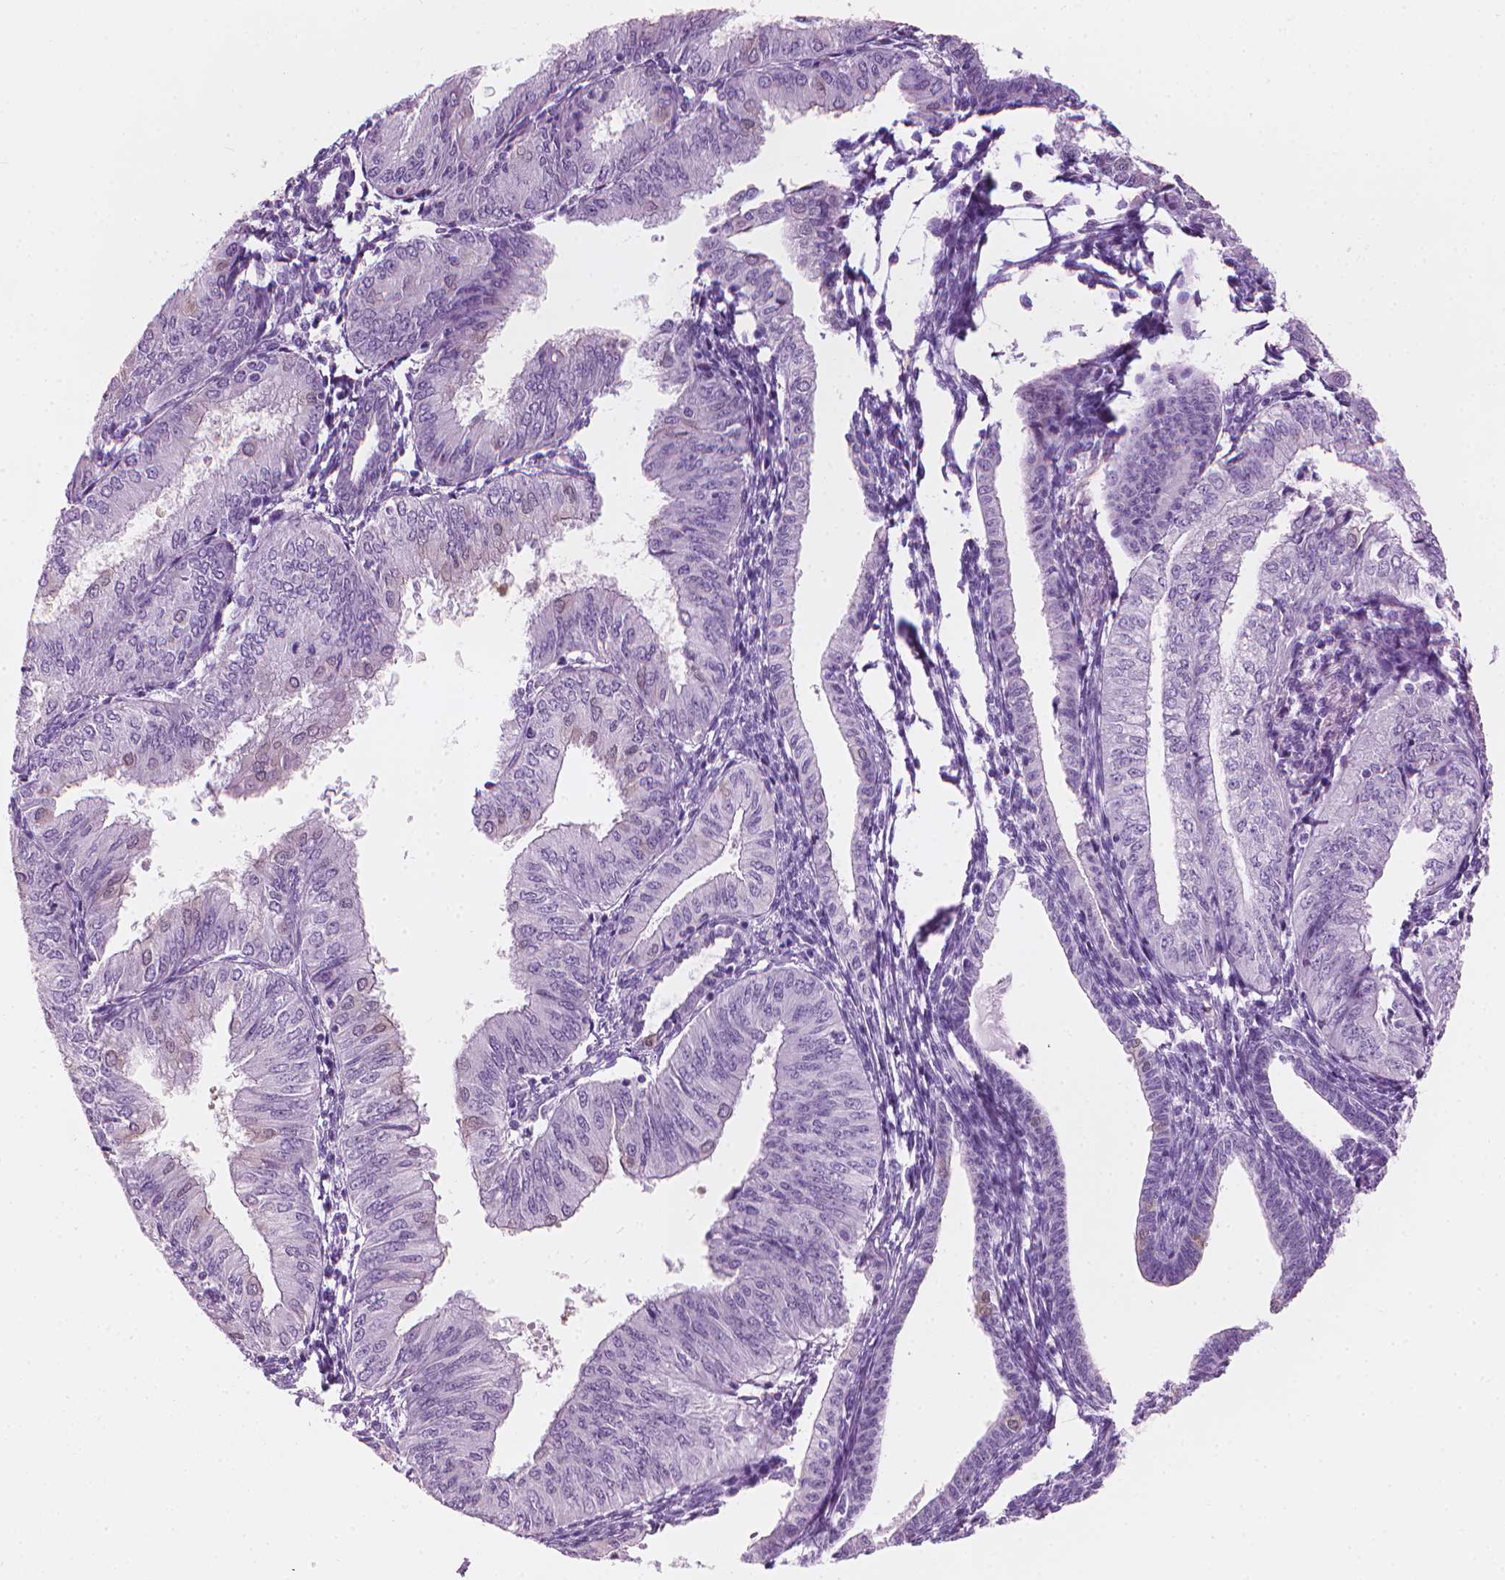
{"staining": {"intensity": "negative", "quantity": "none", "location": "none"}, "tissue": "endometrial cancer", "cell_type": "Tumor cells", "image_type": "cancer", "snomed": [{"axis": "morphology", "description": "Adenocarcinoma, NOS"}, {"axis": "topography", "description": "Endometrium"}], "caption": "This is an IHC histopathology image of human adenocarcinoma (endometrial). There is no staining in tumor cells.", "gene": "TTC29", "patient": {"sex": "female", "age": 53}}